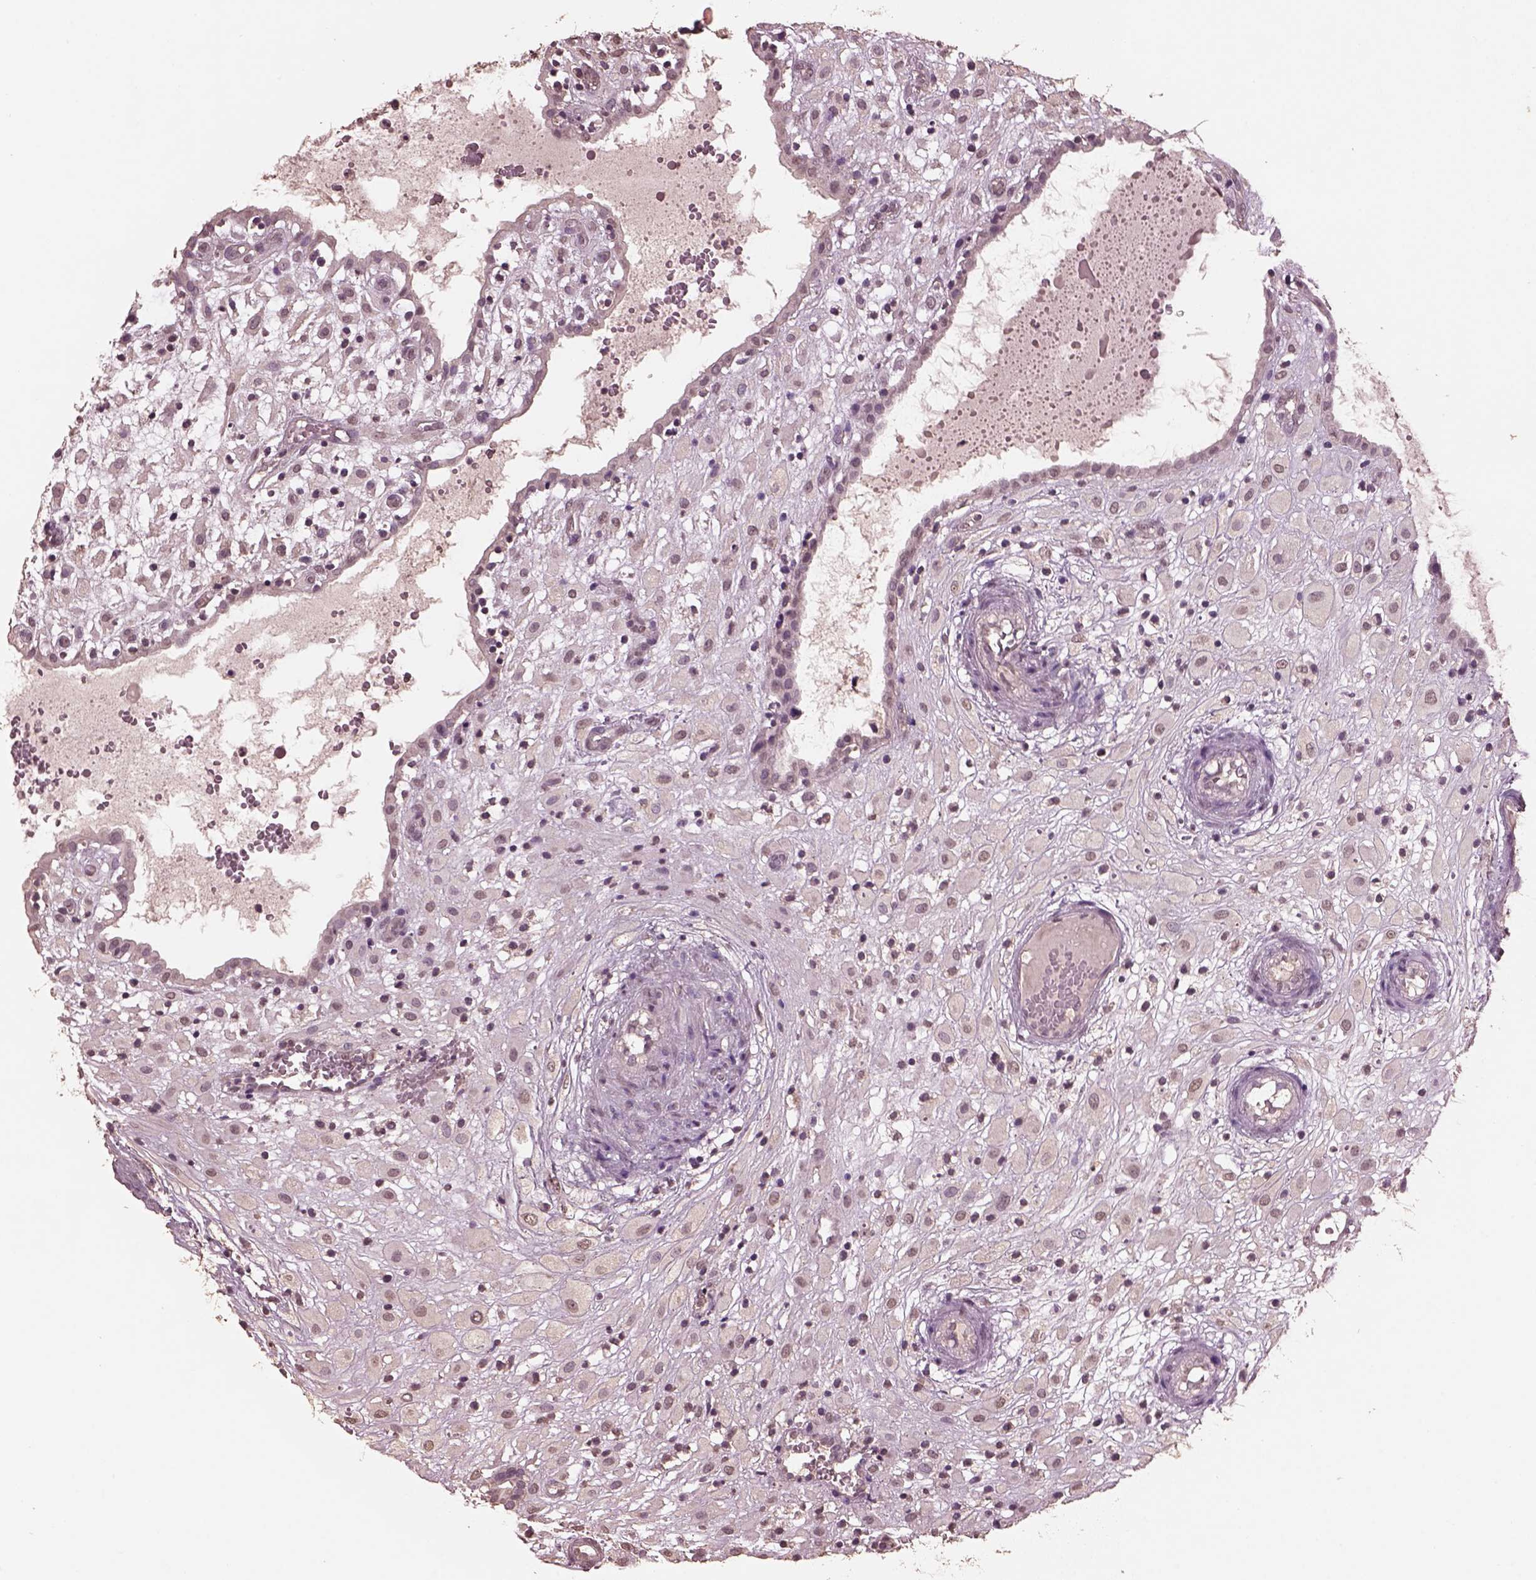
{"staining": {"intensity": "negative", "quantity": "none", "location": "none"}, "tissue": "placenta", "cell_type": "Decidual cells", "image_type": "normal", "snomed": [{"axis": "morphology", "description": "Normal tissue, NOS"}, {"axis": "topography", "description": "Placenta"}], "caption": "This is an immunohistochemistry (IHC) photomicrograph of normal human placenta. There is no staining in decidual cells.", "gene": "CPT1C", "patient": {"sex": "female", "age": 24}}